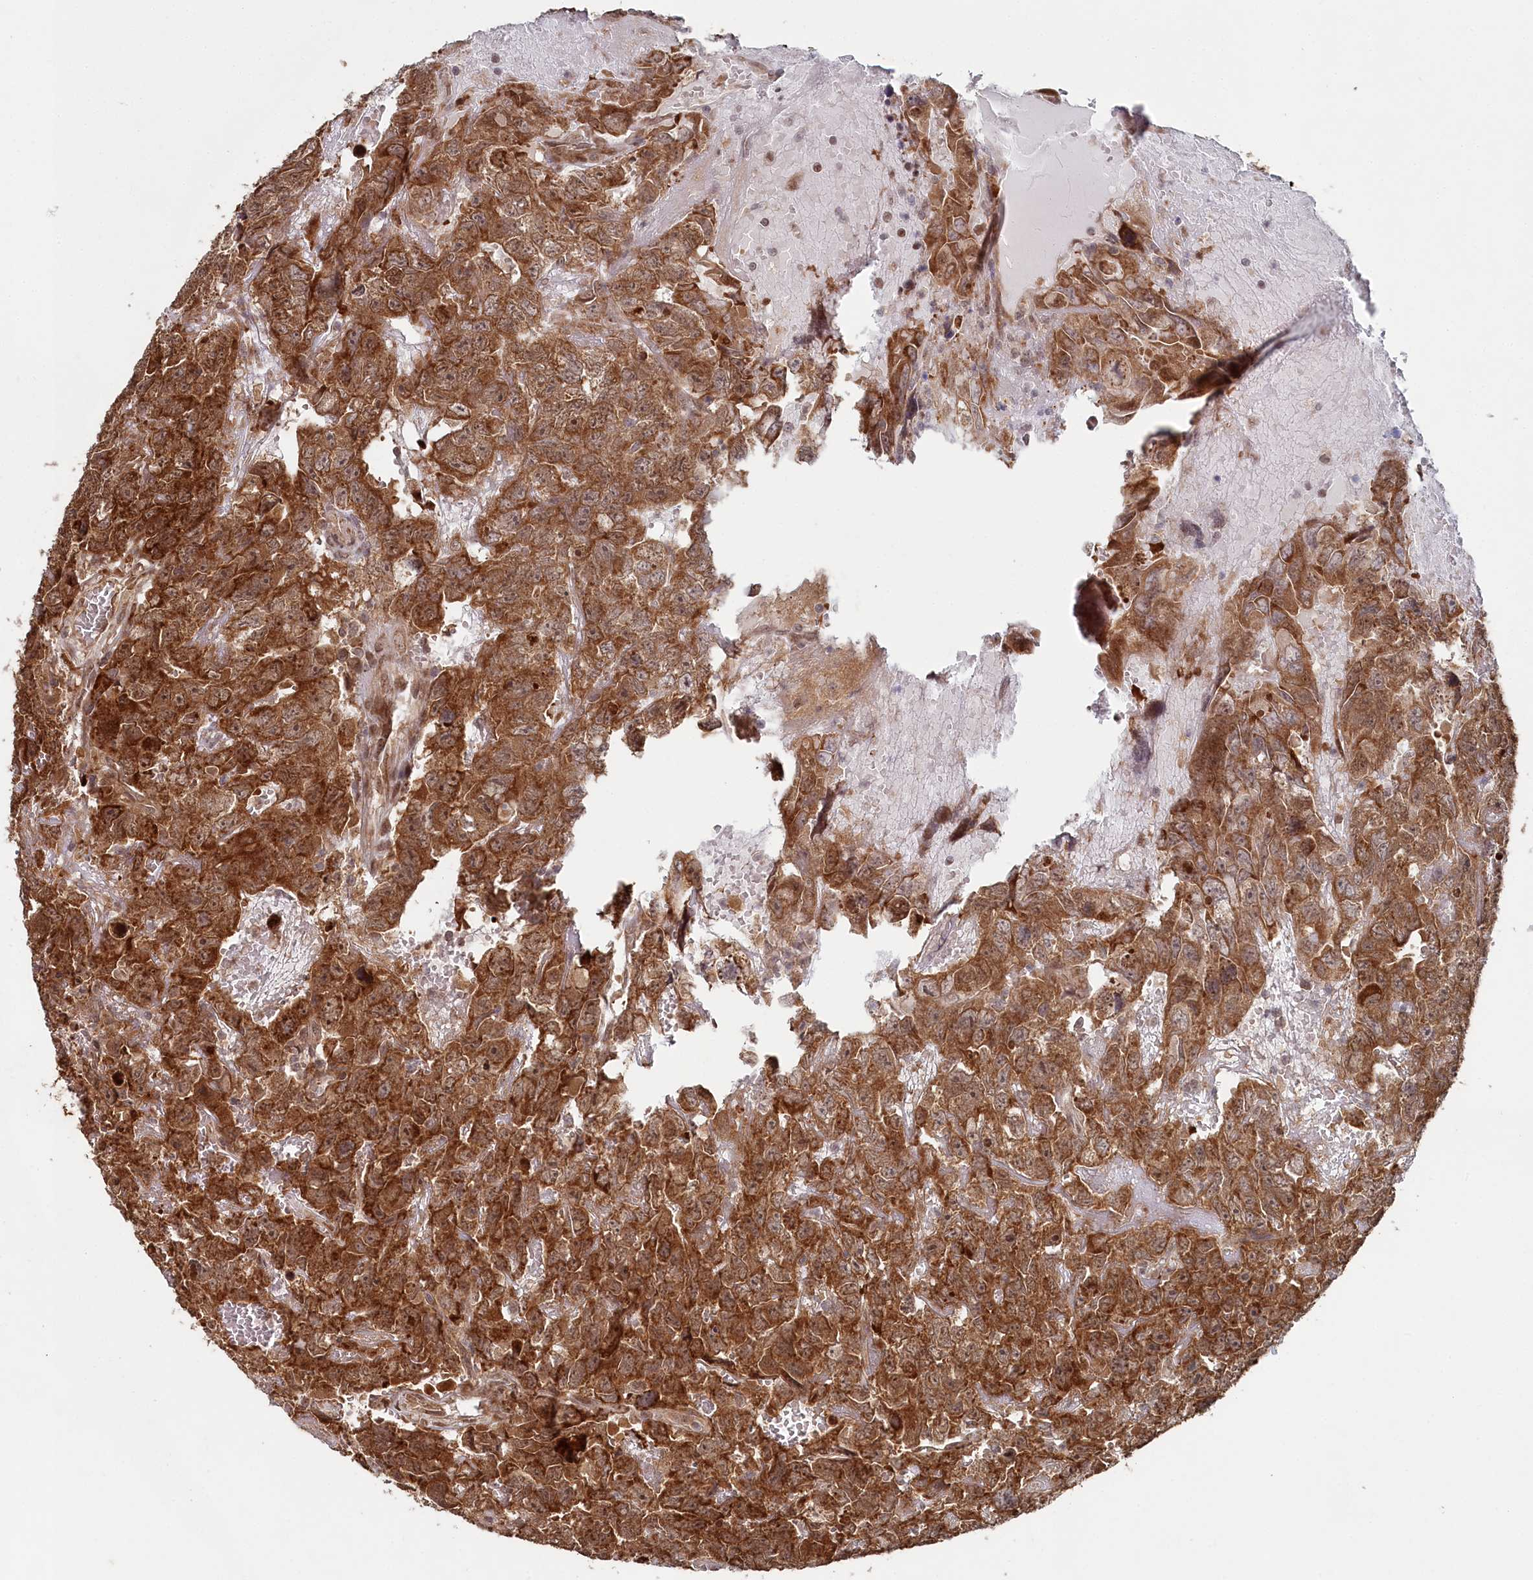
{"staining": {"intensity": "strong", "quantity": ">75%", "location": "cytoplasmic/membranous"}, "tissue": "testis cancer", "cell_type": "Tumor cells", "image_type": "cancer", "snomed": [{"axis": "morphology", "description": "Carcinoma, Embryonal, NOS"}, {"axis": "topography", "description": "Testis"}], "caption": "This is a micrograph of IHC staining of embryonal carcinoma (testis), which shows strong positivity in the cytoplasmic/membranous of tumor cells.", "gene": "WAPL", "patient": {"sex": "male", "age": 45}}